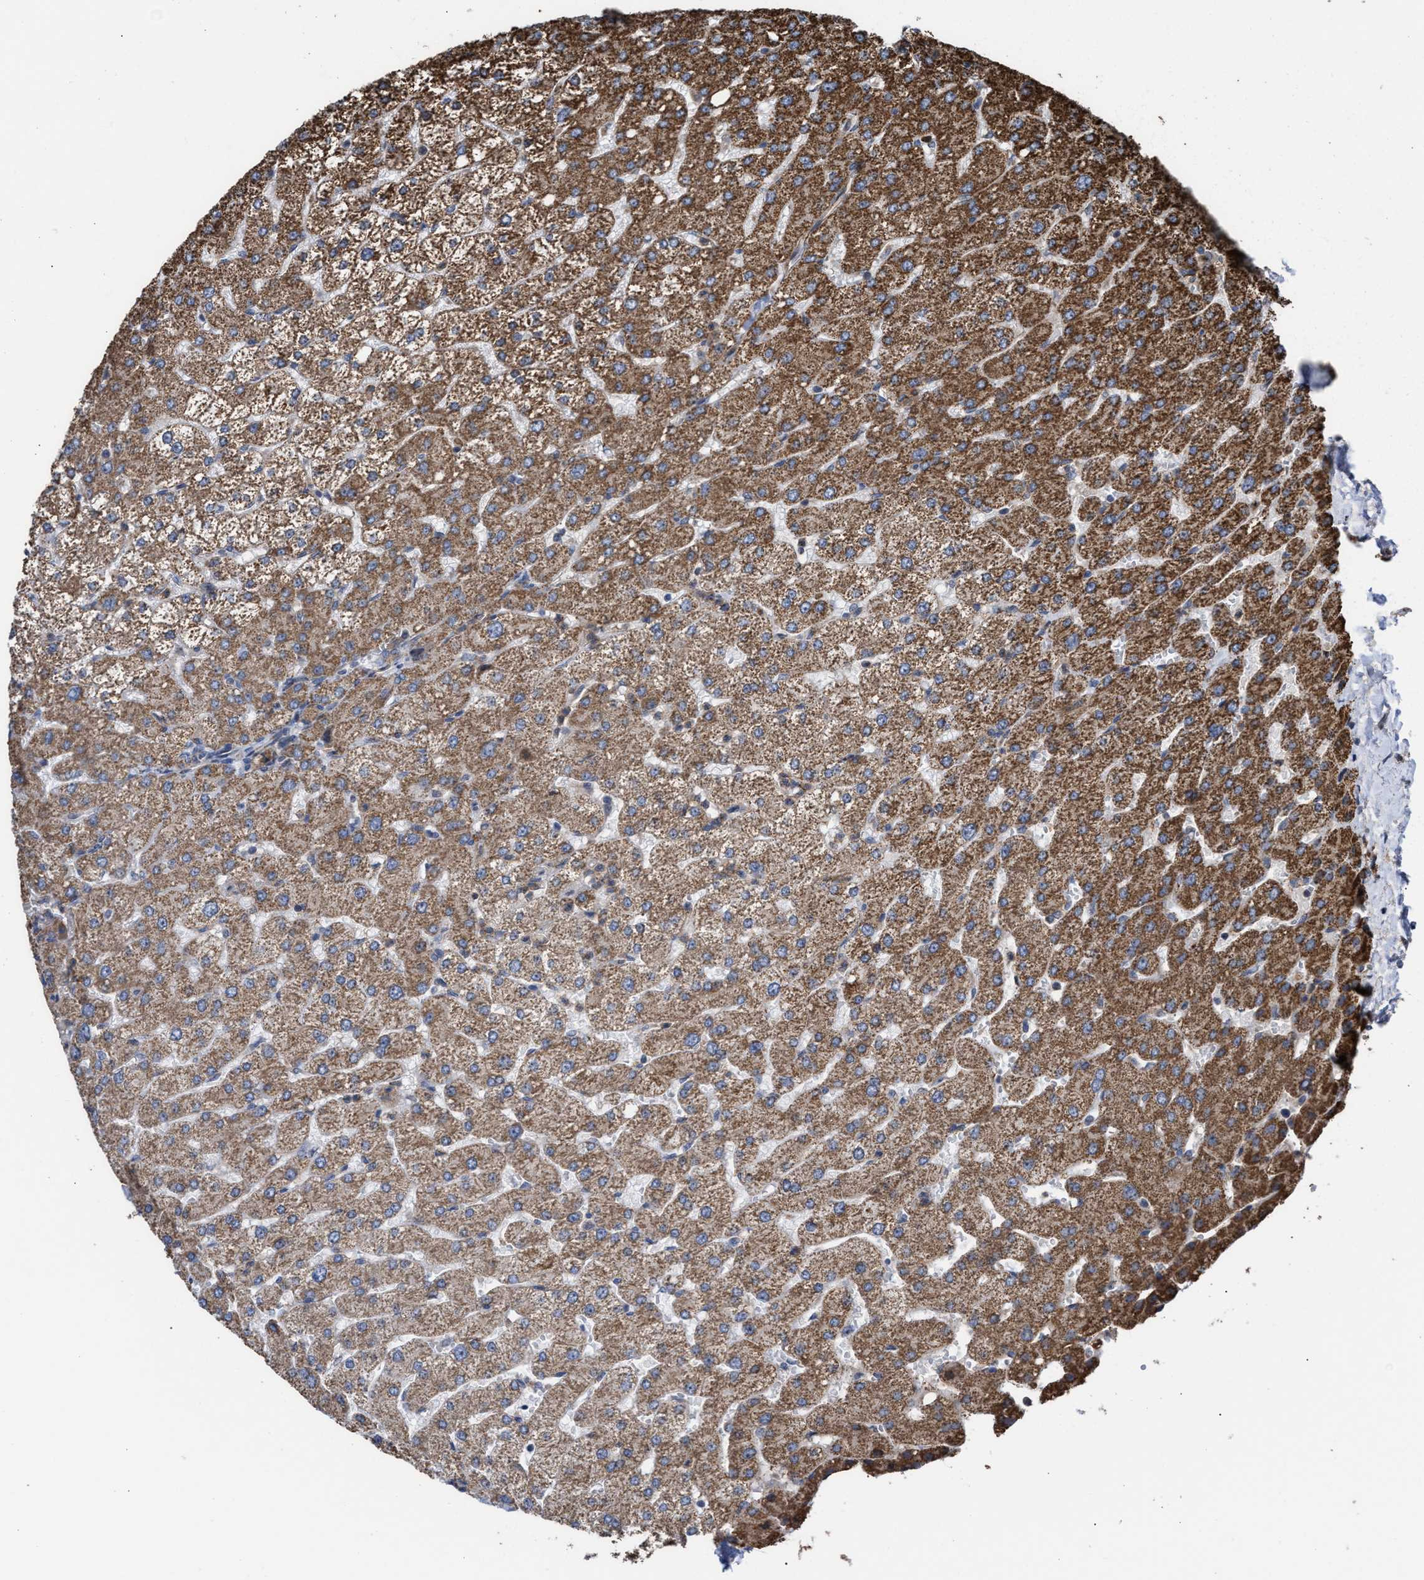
{"staining": {"intensity": "moderate", "quantity": ">75%", "location": "cytoplasmic/membranous"}, "tissue": "liver", "cell_type": "Cholangiocytes", "image_type": "normal", "snomed": [{"axis": "morphology", "description": "Normal tissue, NOS"}, {"axis": "topography", "description": "Liver"}], "caption": "A photomicrograph of liver stained for a protein shows moderate cytoplasmic/membranous brown staining in cholangiocytes.", "gene": "EXOSC2", "patient": {"sex": "male", "age": 55}}